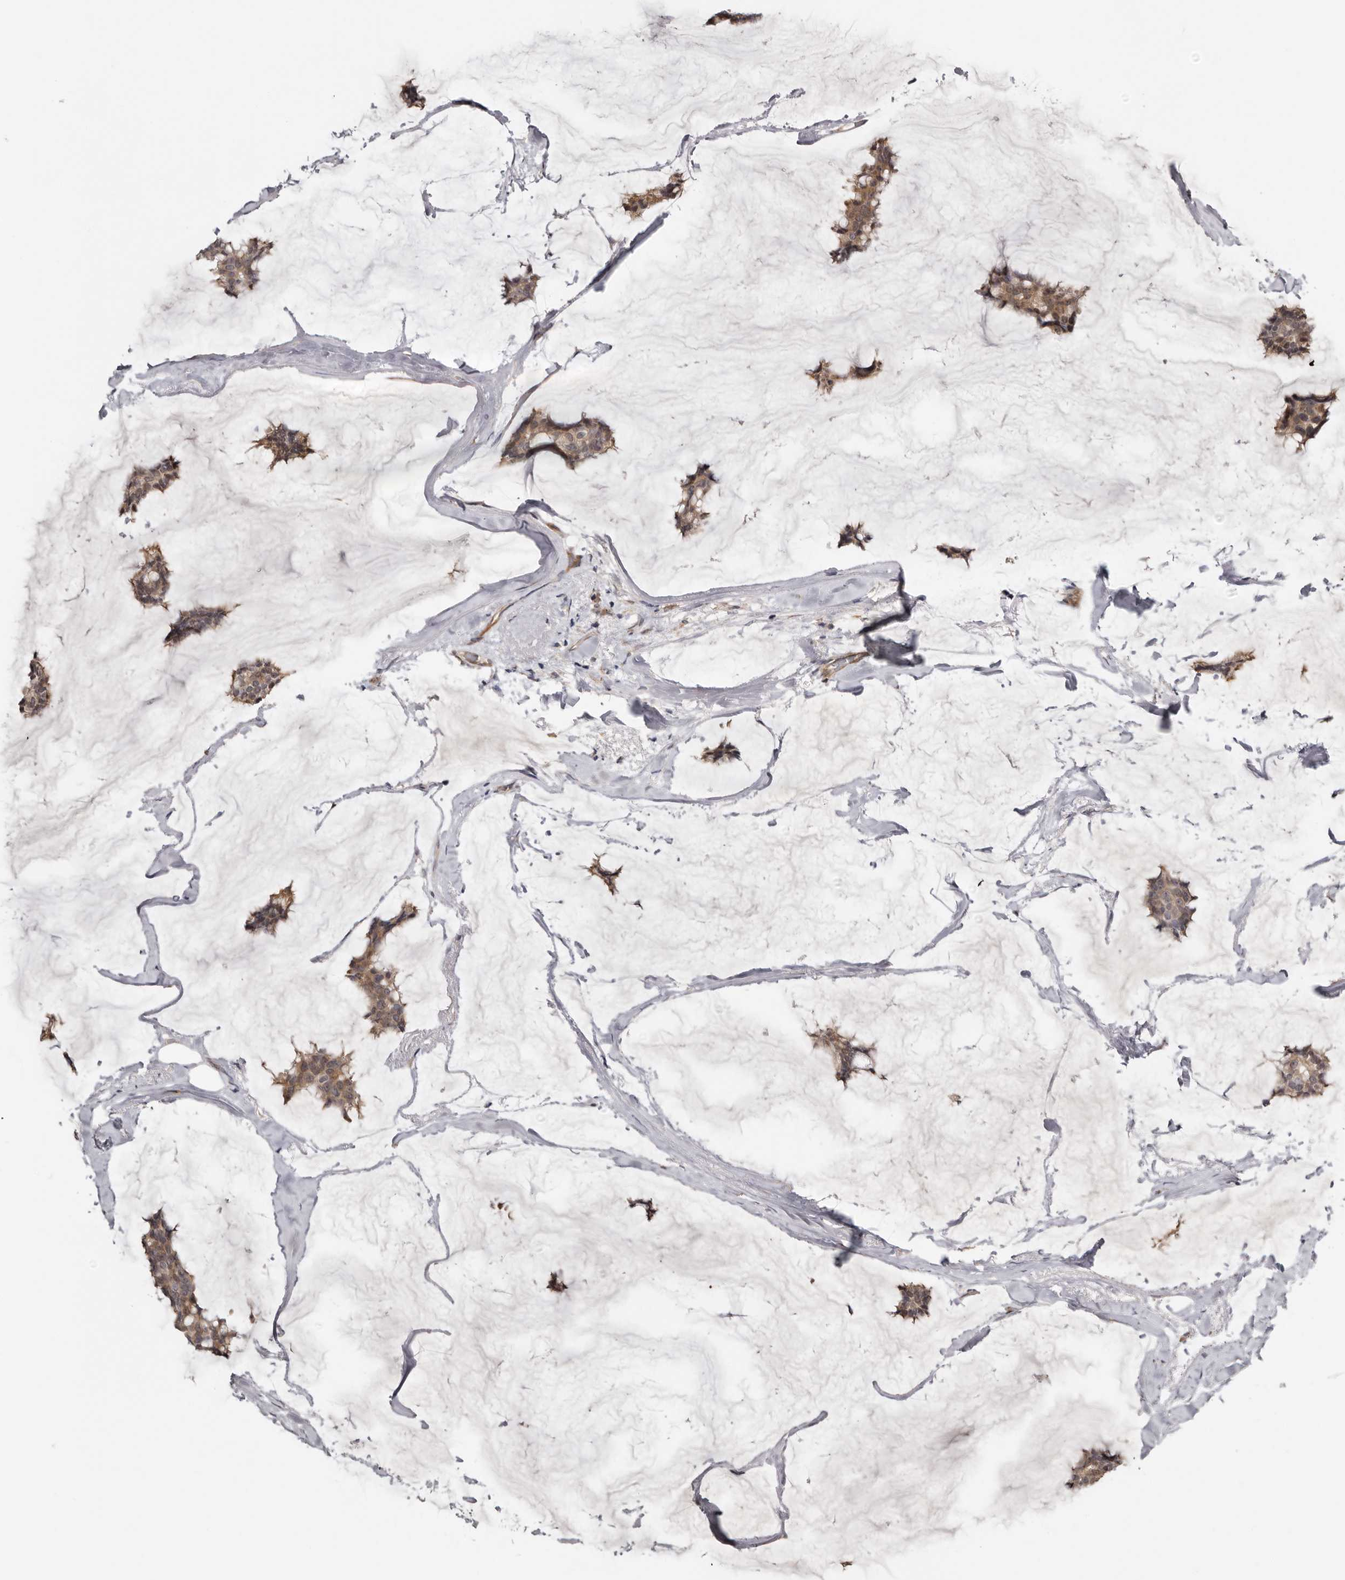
{"staining": {"intensity": "moderate", "quantity": ">75%", "location": "cytoplasmic/membranous,nuclear"}, "tissue": "breast cancer", "cell_type": "Tumor cells", "image_type": "cancer", "snomed": [{"axis": "morphology", "description": "Duct carcinoma"}, {"axis": "topography", "description": "Breast"}], "caption": "A brown stain highlights moderate cytoplasmic/membranous and nuclear positivity of a protein in human breast cancer tumor cells.", "gene": "SBDS", "patient": {"sex": "female", "age": 93}}